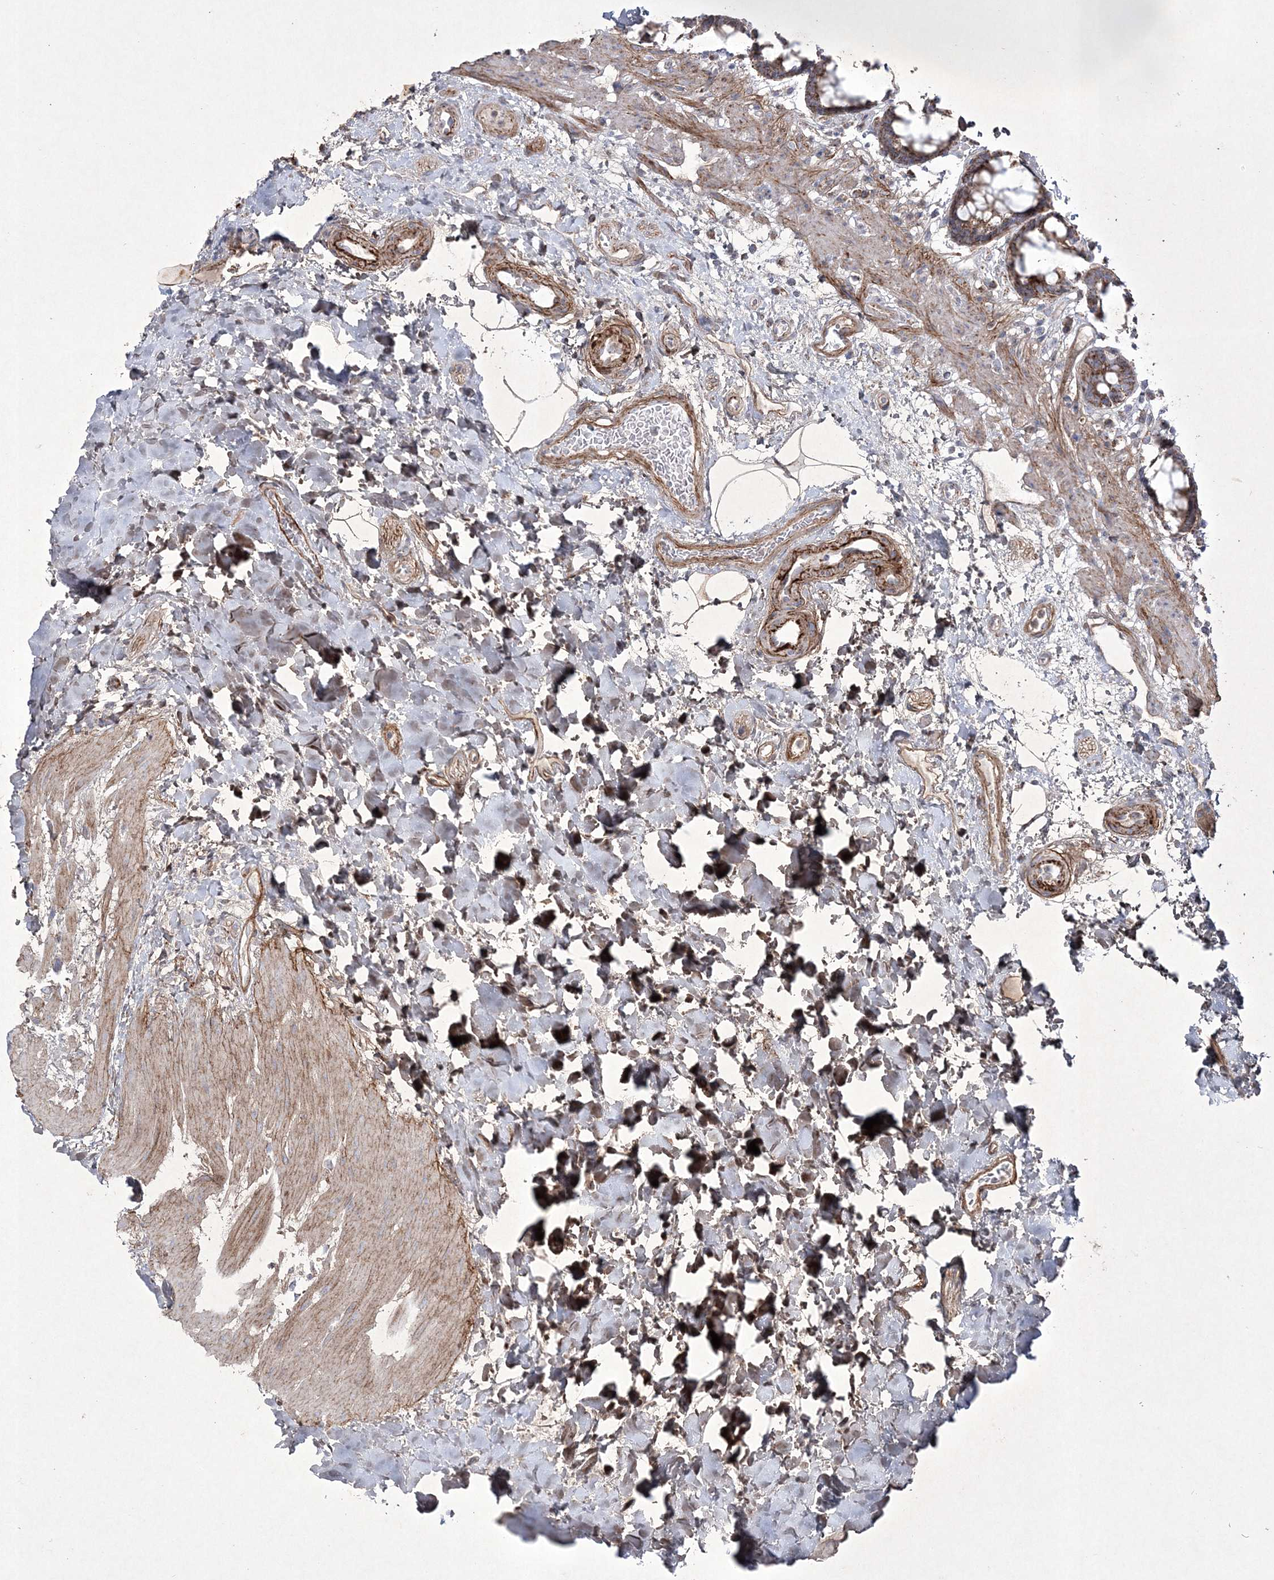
{"staining": {"intensity": "strong", "quantity": ">75%", "location": "cytoplasmic/membranous"}, "tissue": "rectum", "cell_type": "Glandular cells", "image_type": "normal", "snomed": [{"axis": "morphology", "description": "Normal tissue, NOS"}, {"axis": "topography", "description": "Rectum"}], "caption": "Strong cytoplasmic/membranous protein expression is identified in about >75% of glandular cells in rectum. The staining was performed using DAB to visualize the protein expression in brown, while the nuclei were stained in blue with hematoxylin (Magnification: 20x).", "gene": "RICTOR", "patient": {"sex": "male", "age": 64}}